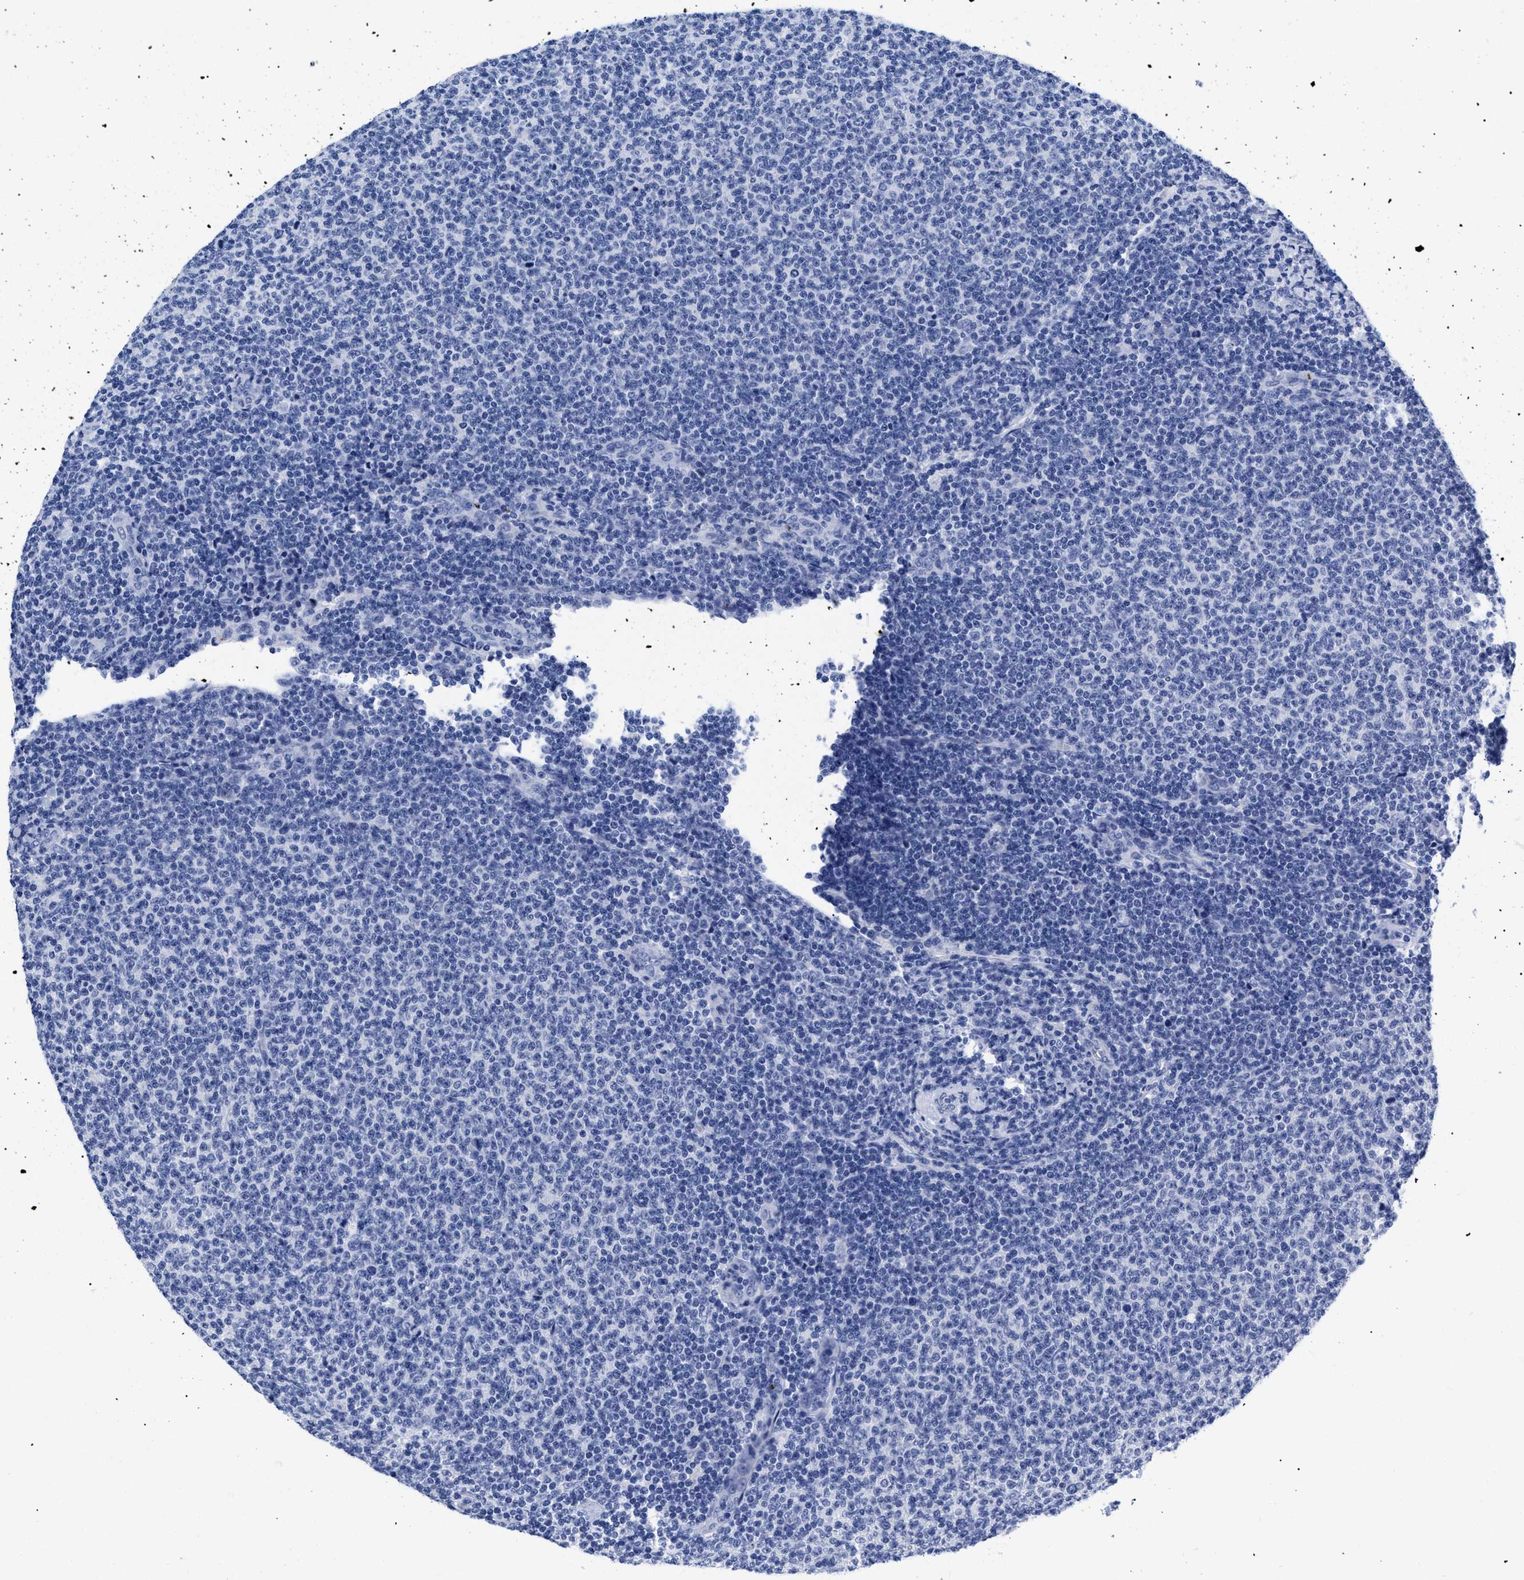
{"staining": {"intensity": "negative", "quantity": "none", "location": "none"}, "tissue": "lymphoma", "cell_type": "Tumor cells", "image_type": "cancer", "snomed": [{"axis": "morphology", "description": "Malignant lymphoma, non-Hodgkin's type, Low grade"}, {"axis": "topography", "description": "Lymph node"}], "caption": "Tumor cells are negative for protein expression in human low-grade malignant lymphoma, non-Hodgkin's type.", "gene": "TREML1", "patient": {"sex": "male", "age": 66}}